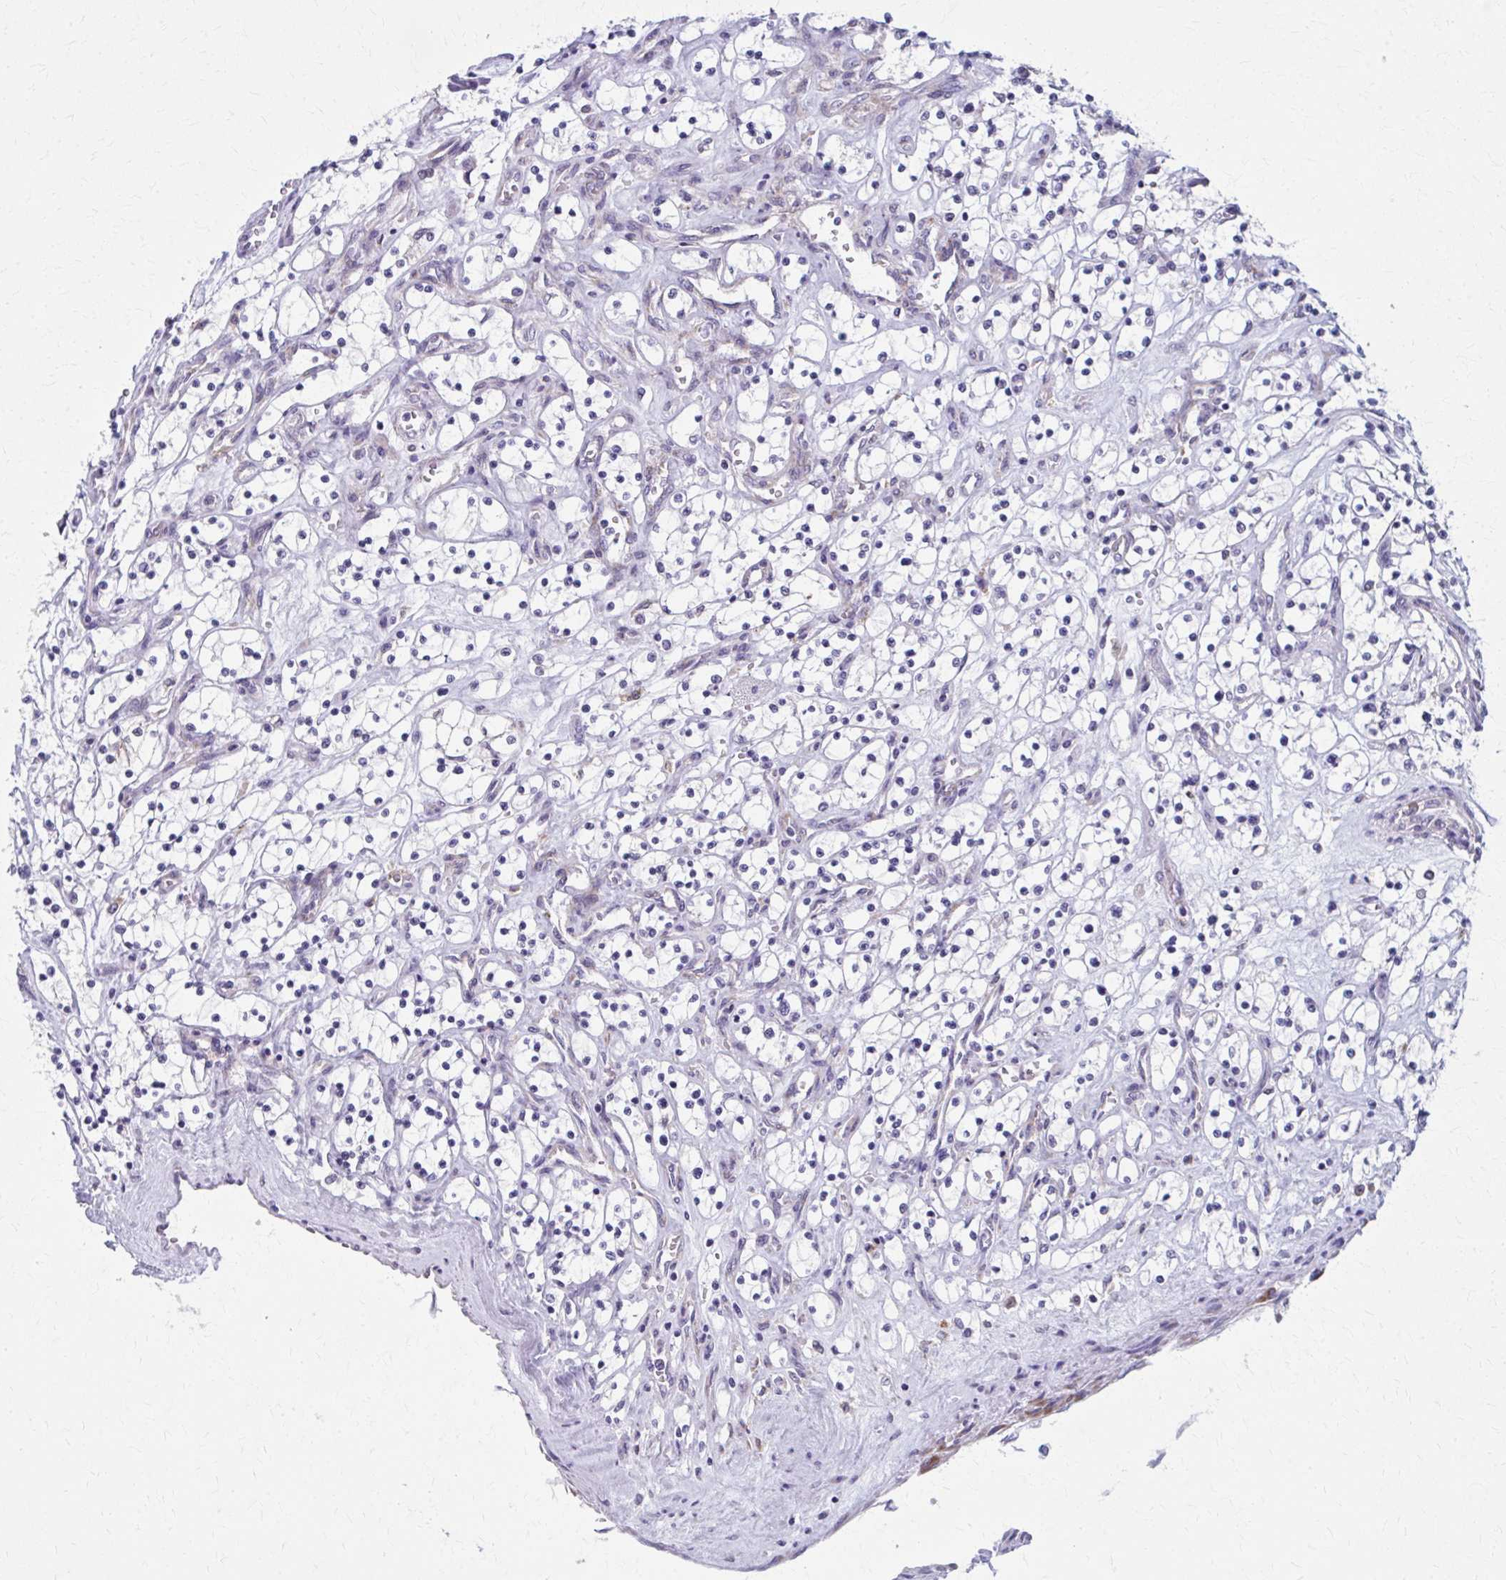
{"staining": {"intensity": "negative", "quantity": "none", "location": "none"}, "tissue": "renal cancer", "cell_type": "Tumor cells", "image_type": "cancer", "snomed": [{"axis": "morphology", "description": "Adenocarcinoma, NOS"}, {"axis": "topography", "description": "Kidney"}], "caption": "The micrograph shows no significant staining in tumor cells of renal cancer (adenocarcinoma).", "gene": "SPATS2L", "patient": {"sex": "female", "age": 69}}